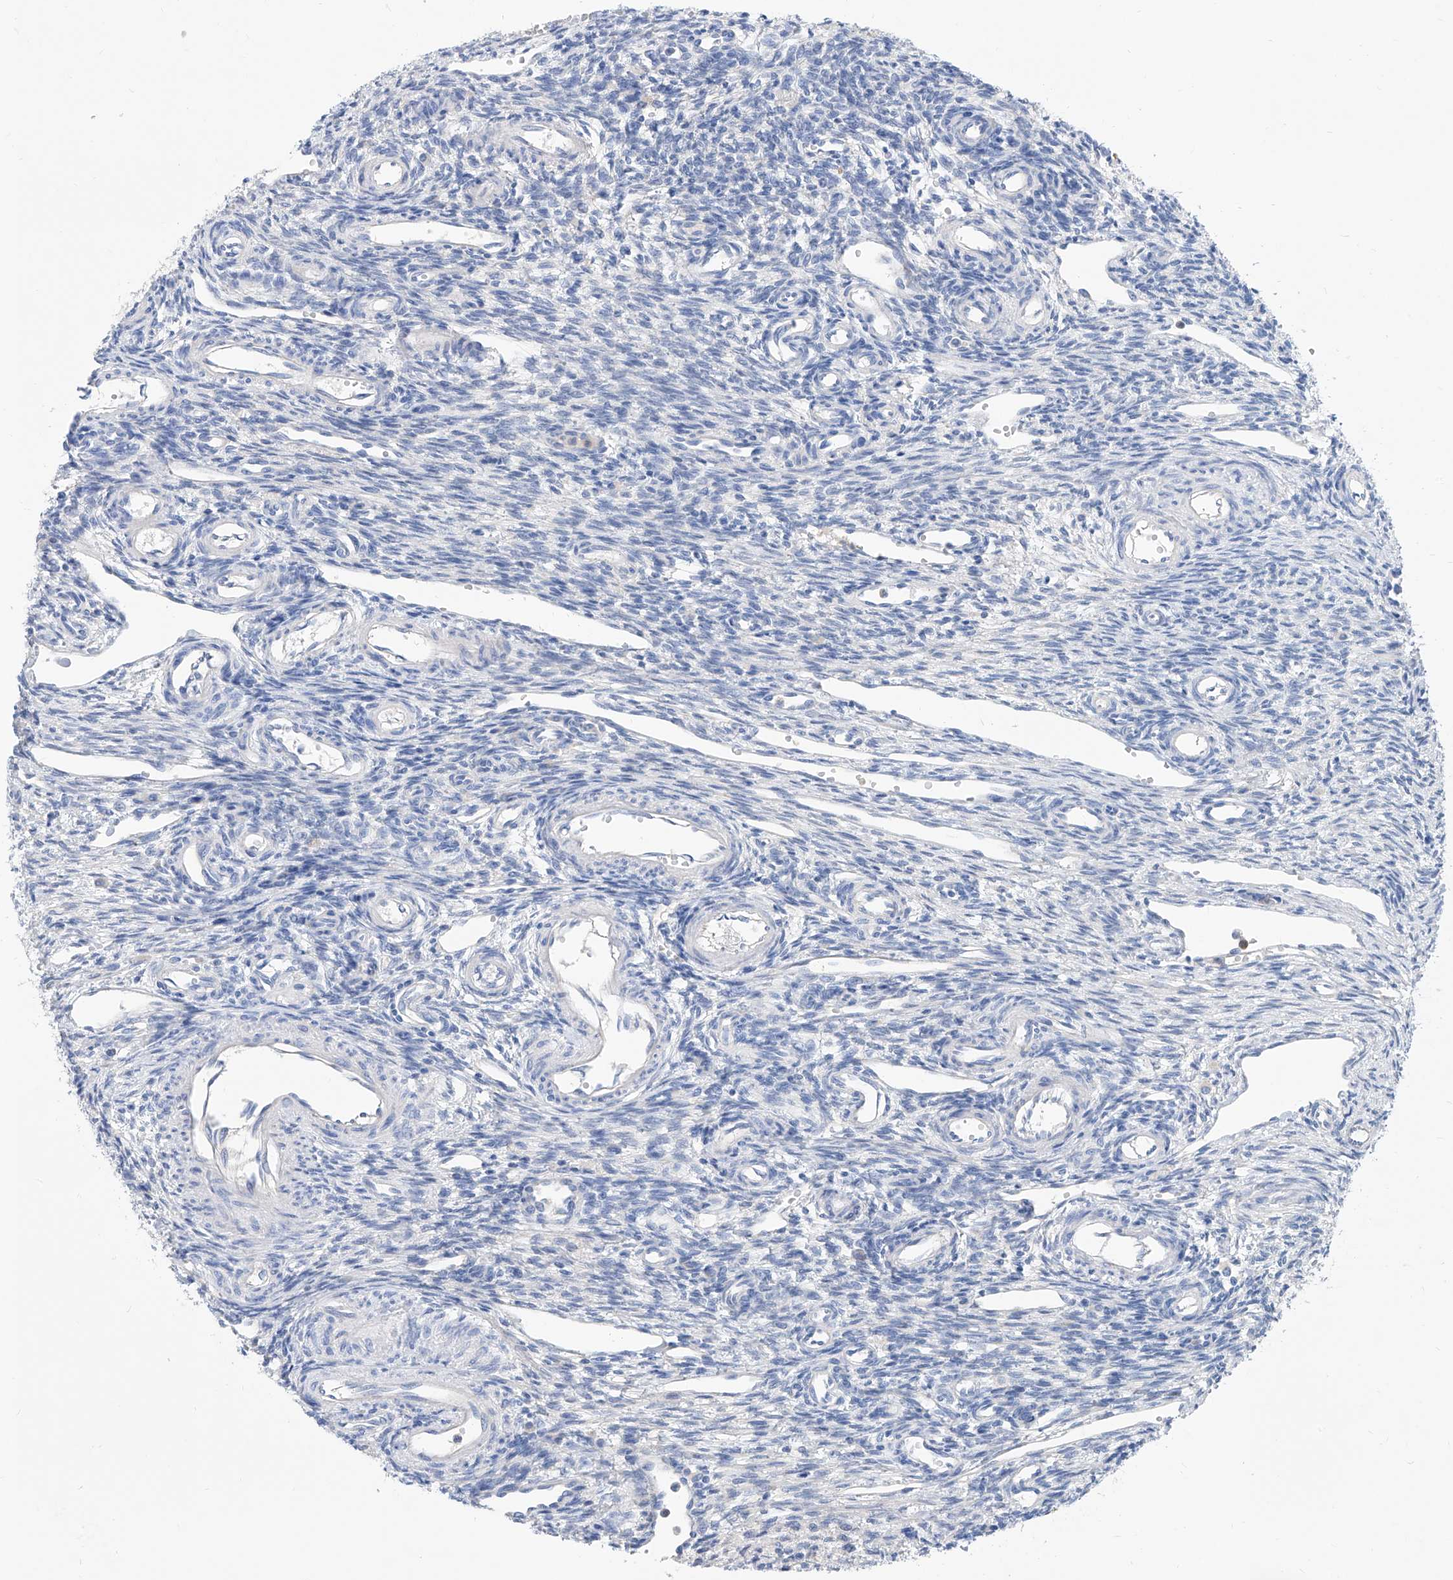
{"staining": {"intensity": "negative", "quantity": "none", "location": "none"}, "tissue": "ovary", "cell_type": "Ovarian stroma cells", "image_type": "normal", "snomed": [{"axis": "morphology", "description": "Normal tissue, NOS"}, {"axis": "morphology", "description": "Cyst, NOS"}, {"axis": "topography", "description": "Ovary"}], "caption": "Protein analysis of unremarkable ovary reveals no significant staining in ovarian stroma cells.", "gene": "SLC25A29", "patient": {"sex": "female", "age": 33}}